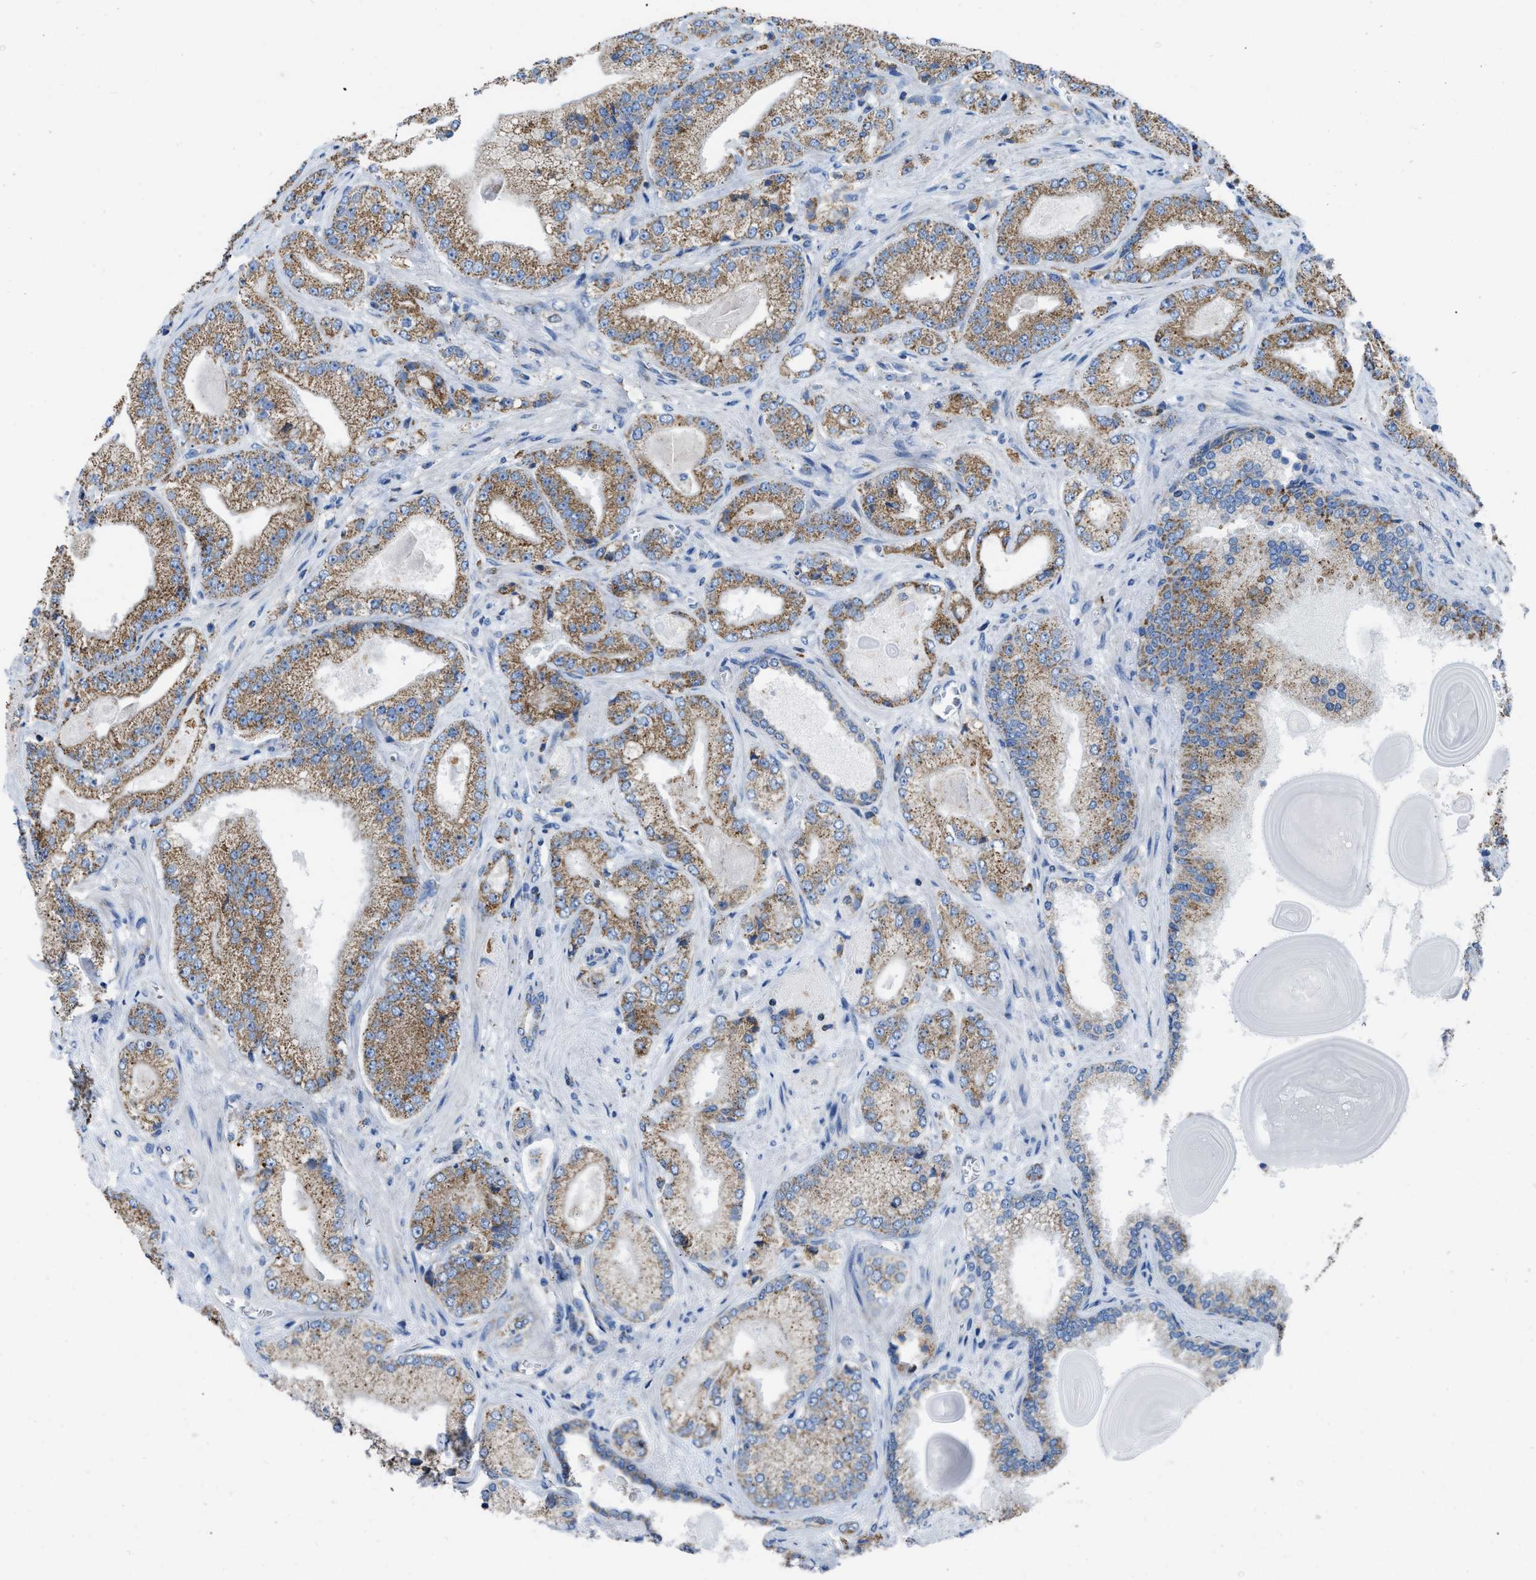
{"staining": {"intensity": "moderate", "quantity": ">75%", "location": "cytoplasmic/membranous"}, "tissue": "prostate cancer", "cell_type": "Tumor cells", "image_type": "cancer", "snomed": [{"axis": "morphology", "description": "Adenocarcinoma, Low grade"}, {"axis": "topography", "description": "Prostate"}], "caption": "A photomicrograph of prostate cancer (adenocarcinoma (low-grade)) stained for a protein reveals moderate cytoplasmic/membranous brown staining in tumor cells.", "gene": "ETFB", "patient": {"sex": "male", "age": 65}}